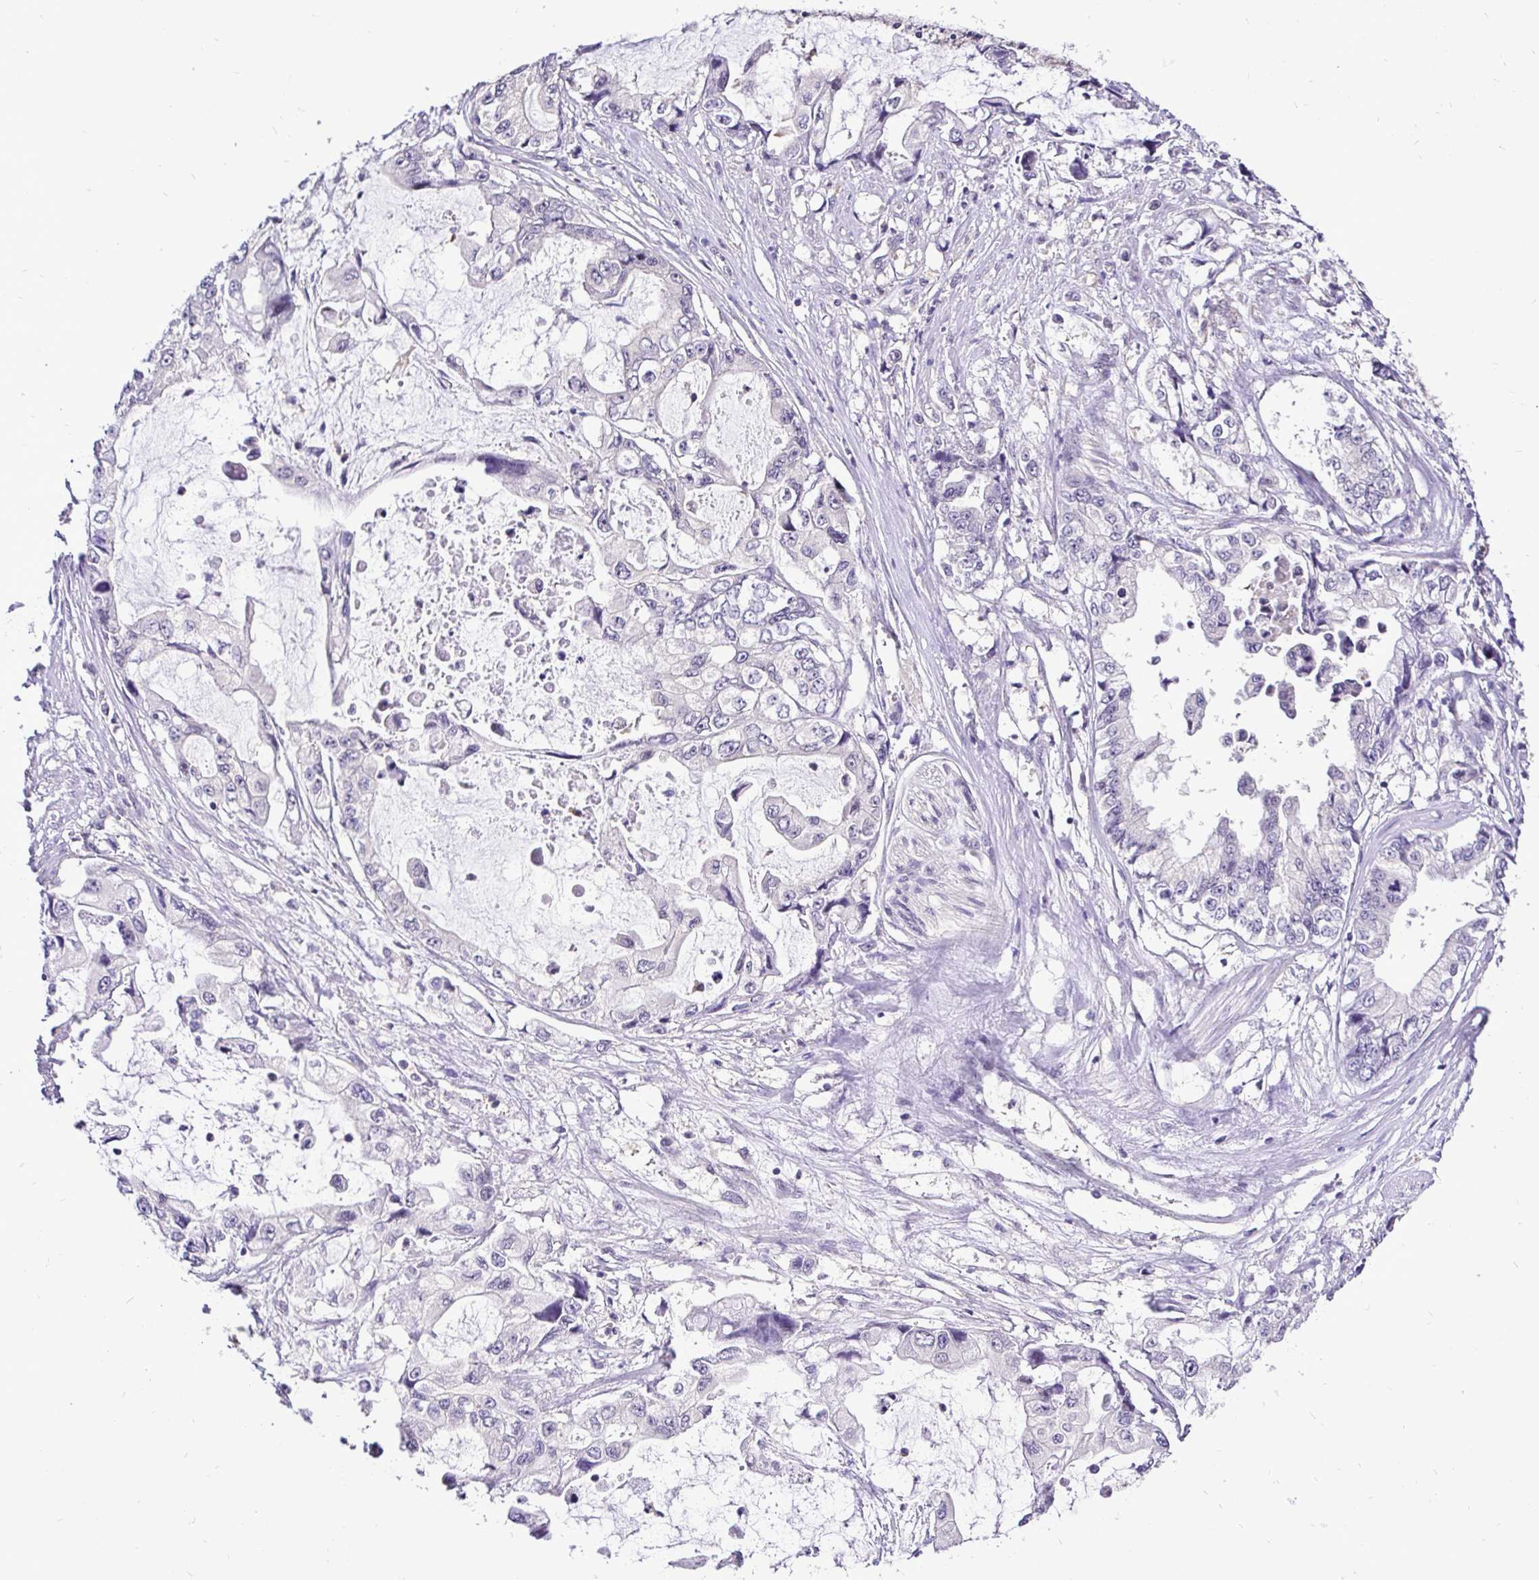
{"staining": {"intensity": "negative", "quantity": "none", "location": "none"}, "tissue": "stomach cancer", "cell_type": "Tumor cells", "image_type": "cancer", "snomed": [{"axis": "morphology", "description": "Adenocarcinoma, NOS"}, {"axis": "topography", "description": "Pancreas"}, {"axis": "topography", "description": "Stomach, upper"}, {"axis": "topography", "description": "Stomach"}], "caption": "IHC micrograph of adenocarcinoma (stomach) stained for a protein (brown), which exhibits no expression in tumor cells.", "gene": "UBE2M", "patient": {"sex": "male", "age": 77}}